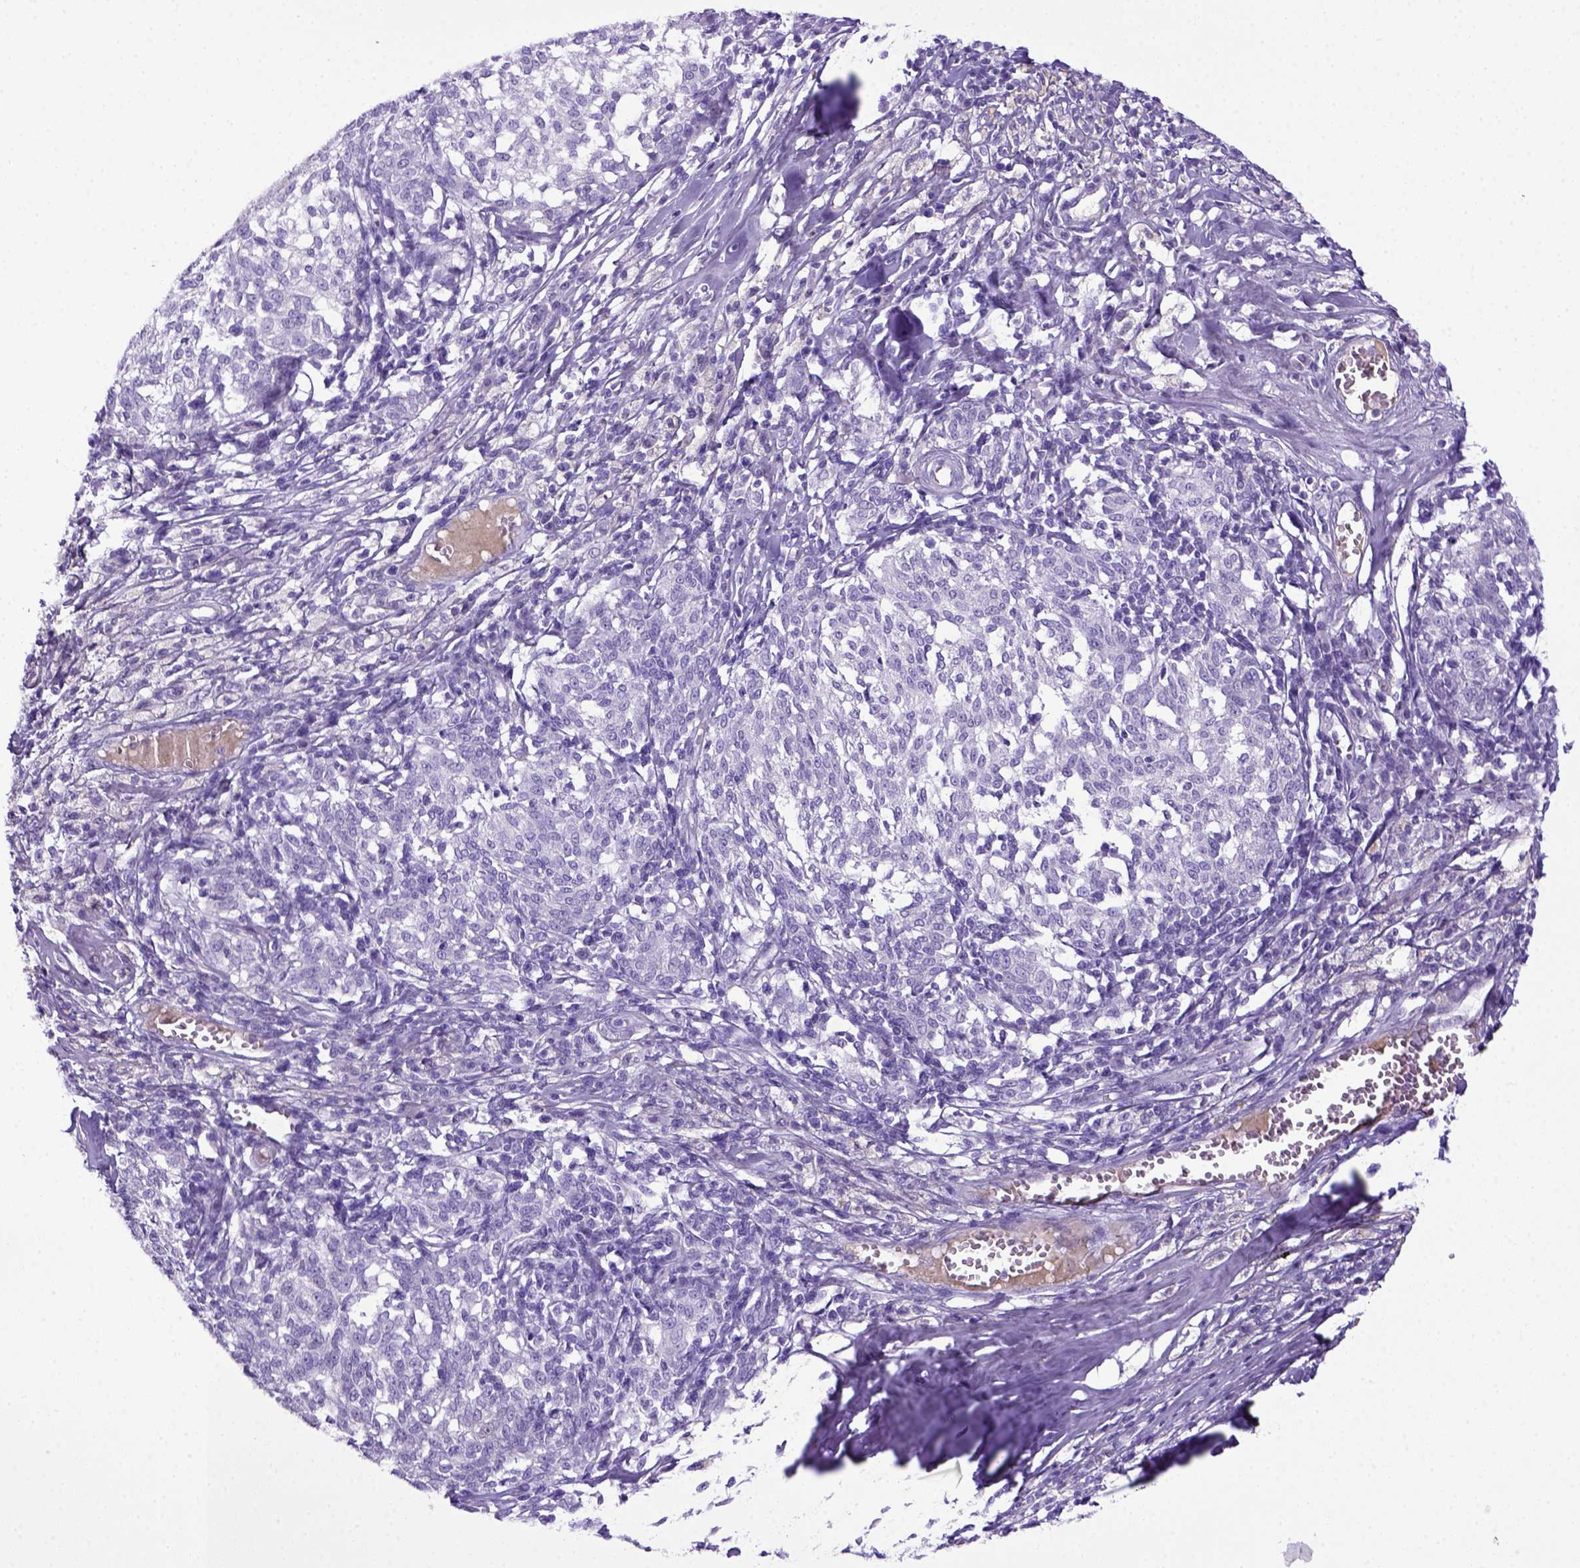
{"staining": {"intensity": "negative", "quantity": "none", "location": "none"}, "tissue": "melanoma", "cell_type": "Tumor cells", "image_type": "cancer", "snomed": [{"axis": "morphology", "description": "Malignant melanoma, NOS"}, {"axis": "topography", "description": "Skin"}], "caption": "Immunohistochemical staining of malignant melanoma reveals no significant staining in tumor cells.", "gene": "ITIH4", "patient": {"sex": "female", "age": 72}}